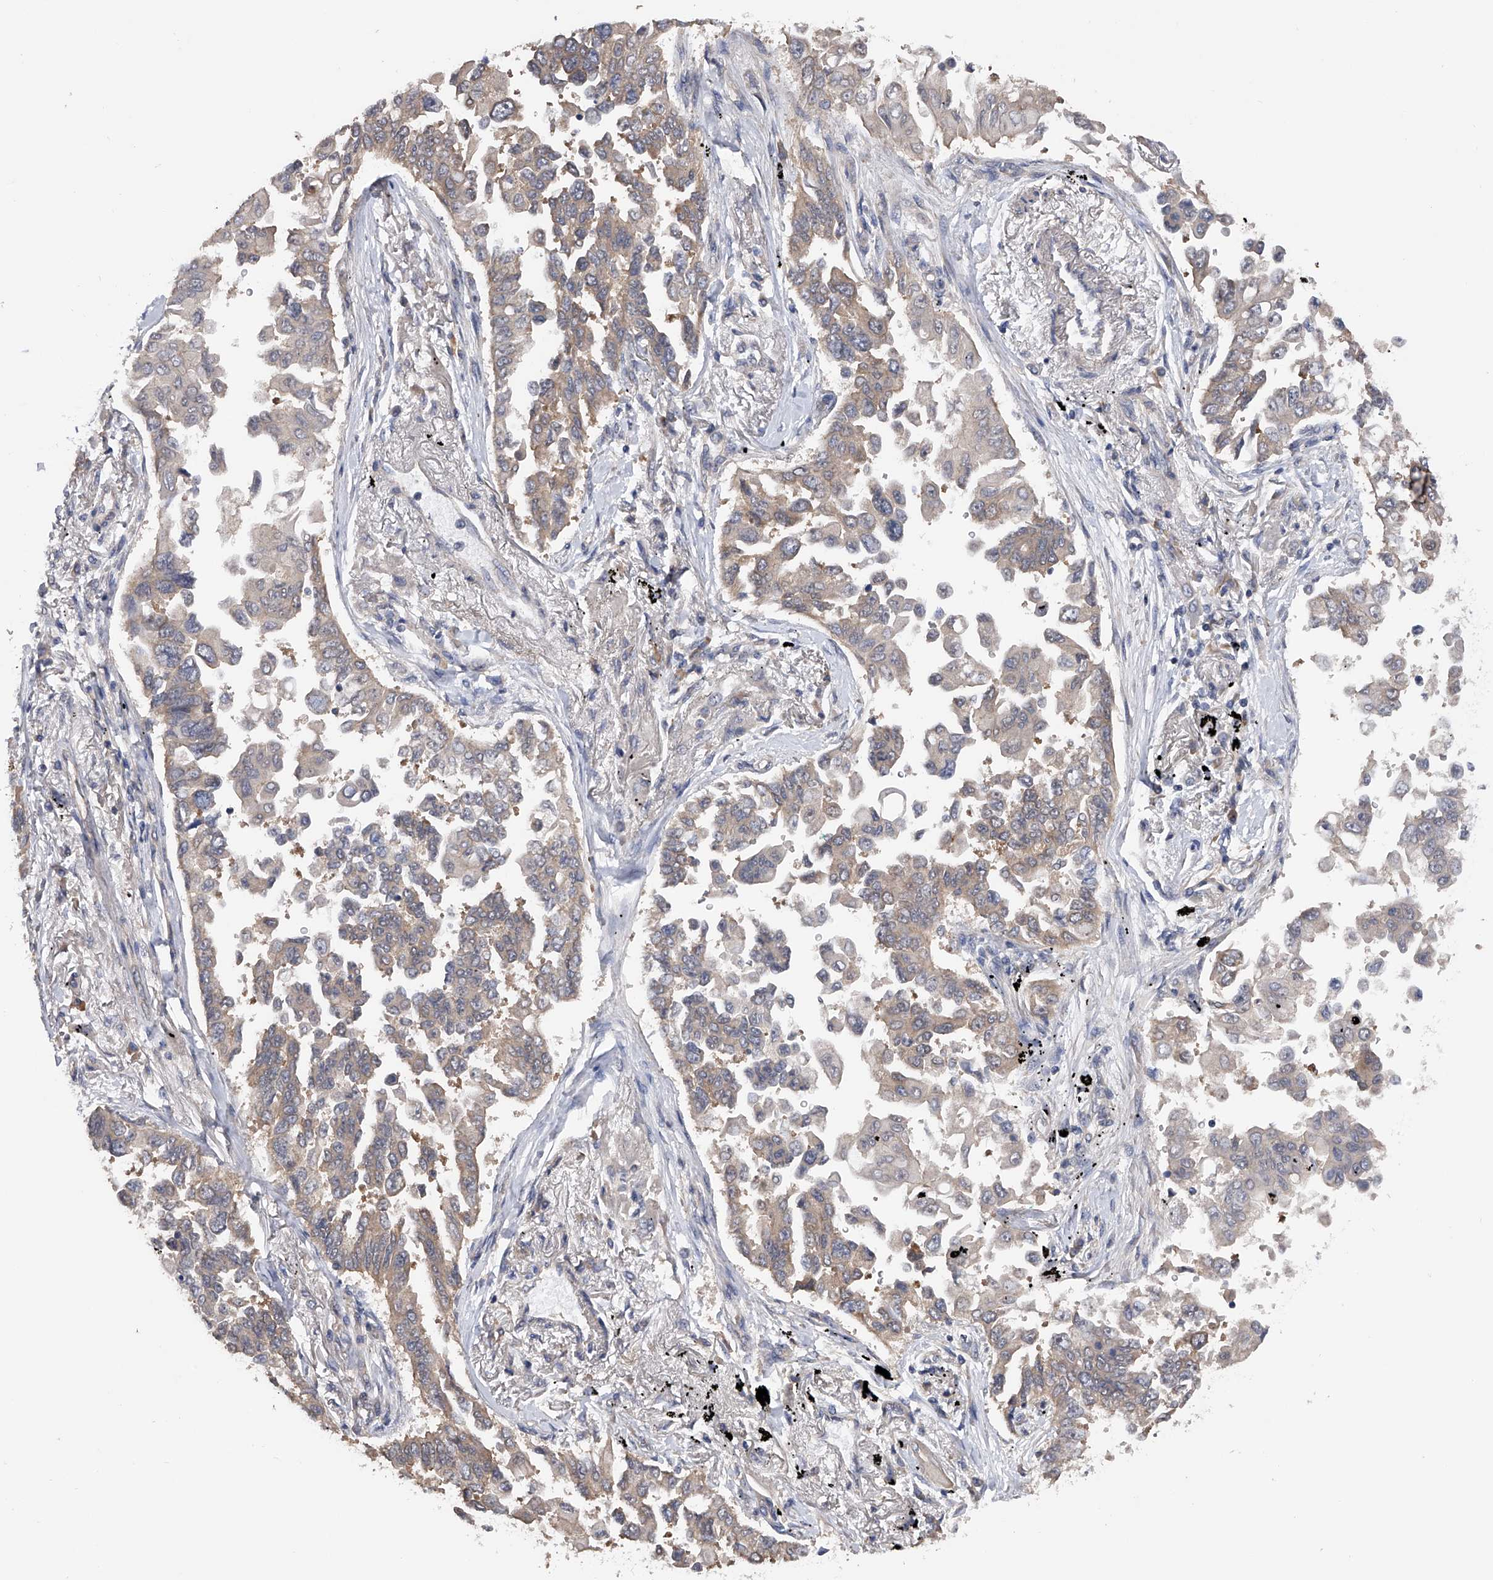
{"staining": {"intensity": "negative", "quantity": "none", "location": "none"}, "tissue": "lung cancer", "cell_type": "Tumor cells", "image_type": "cancer", "snomed": [{"axis": "morphology", "description": "Adenocarcinoma, NOS"}, {"axis": "topography", "description": "Lung"}], "caption": "High power microscopy image of an immunohistochemistry (IHC) micrograph of adenocarcinoma (lung), revealing no significant staining in tumor cells.", "gene": "CFAP298", "patient": {"sex": "female", "age": 67}}